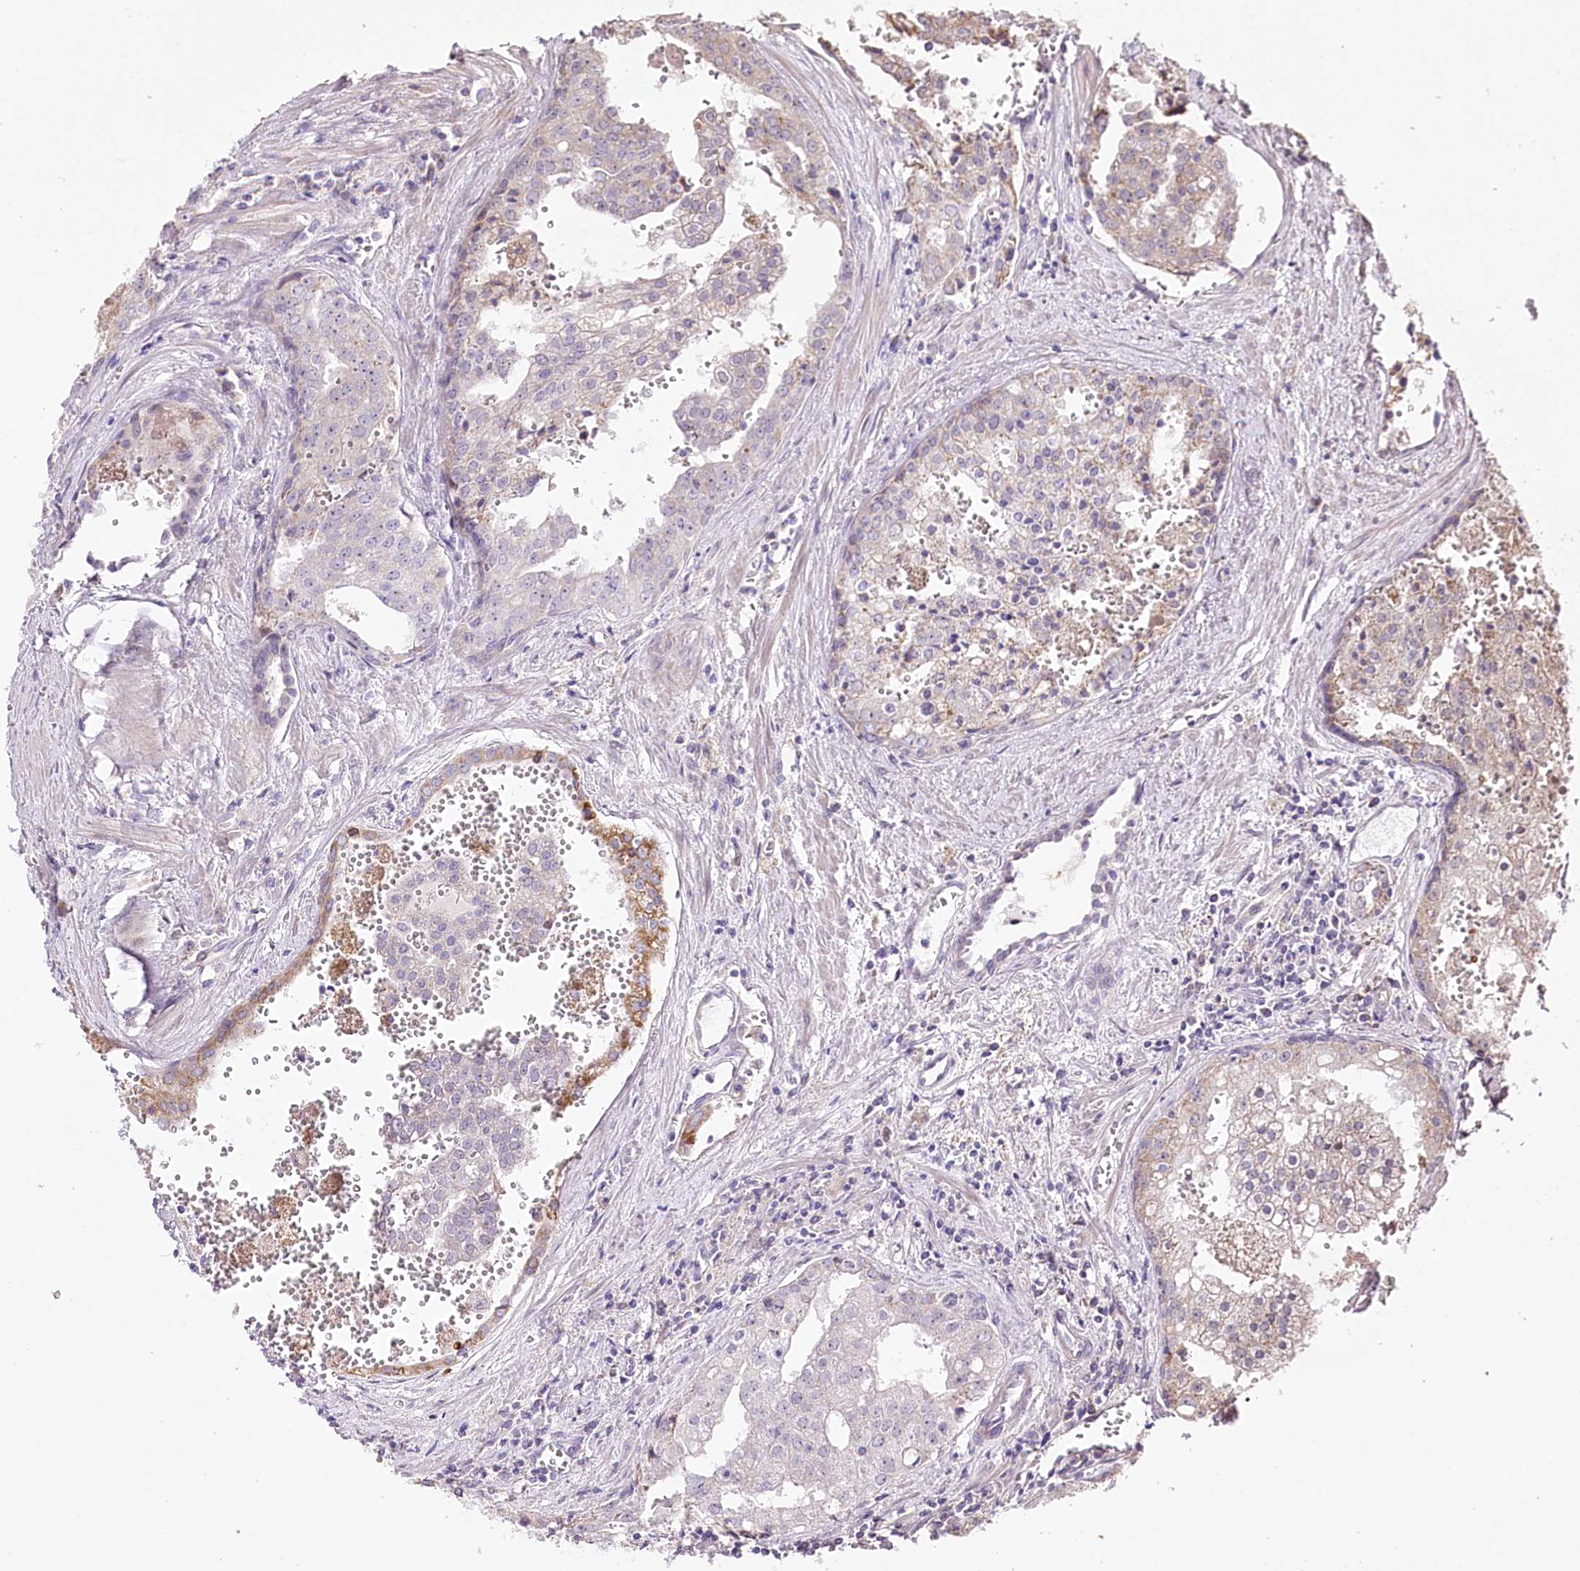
{"staining": {"intensity": "negative", "quantity": "none", "location": "none"}, "tissue": "prostate cancer", "cell_type": "Tumor cells", "image_type": "cancer", "snomed": [{"axis": "morphology", "description": "Adenocarcinoma, High grade"}, {"axis": "topography", "description": "Prostate"}], "caption": "DAB immunohistochemical staining of human adenocarcinoma (high-grade) (prostate) displays no significant positivity in tumor cells.", "gene": "ZNF226", "patient": {"sex": "male", "age": 68}}